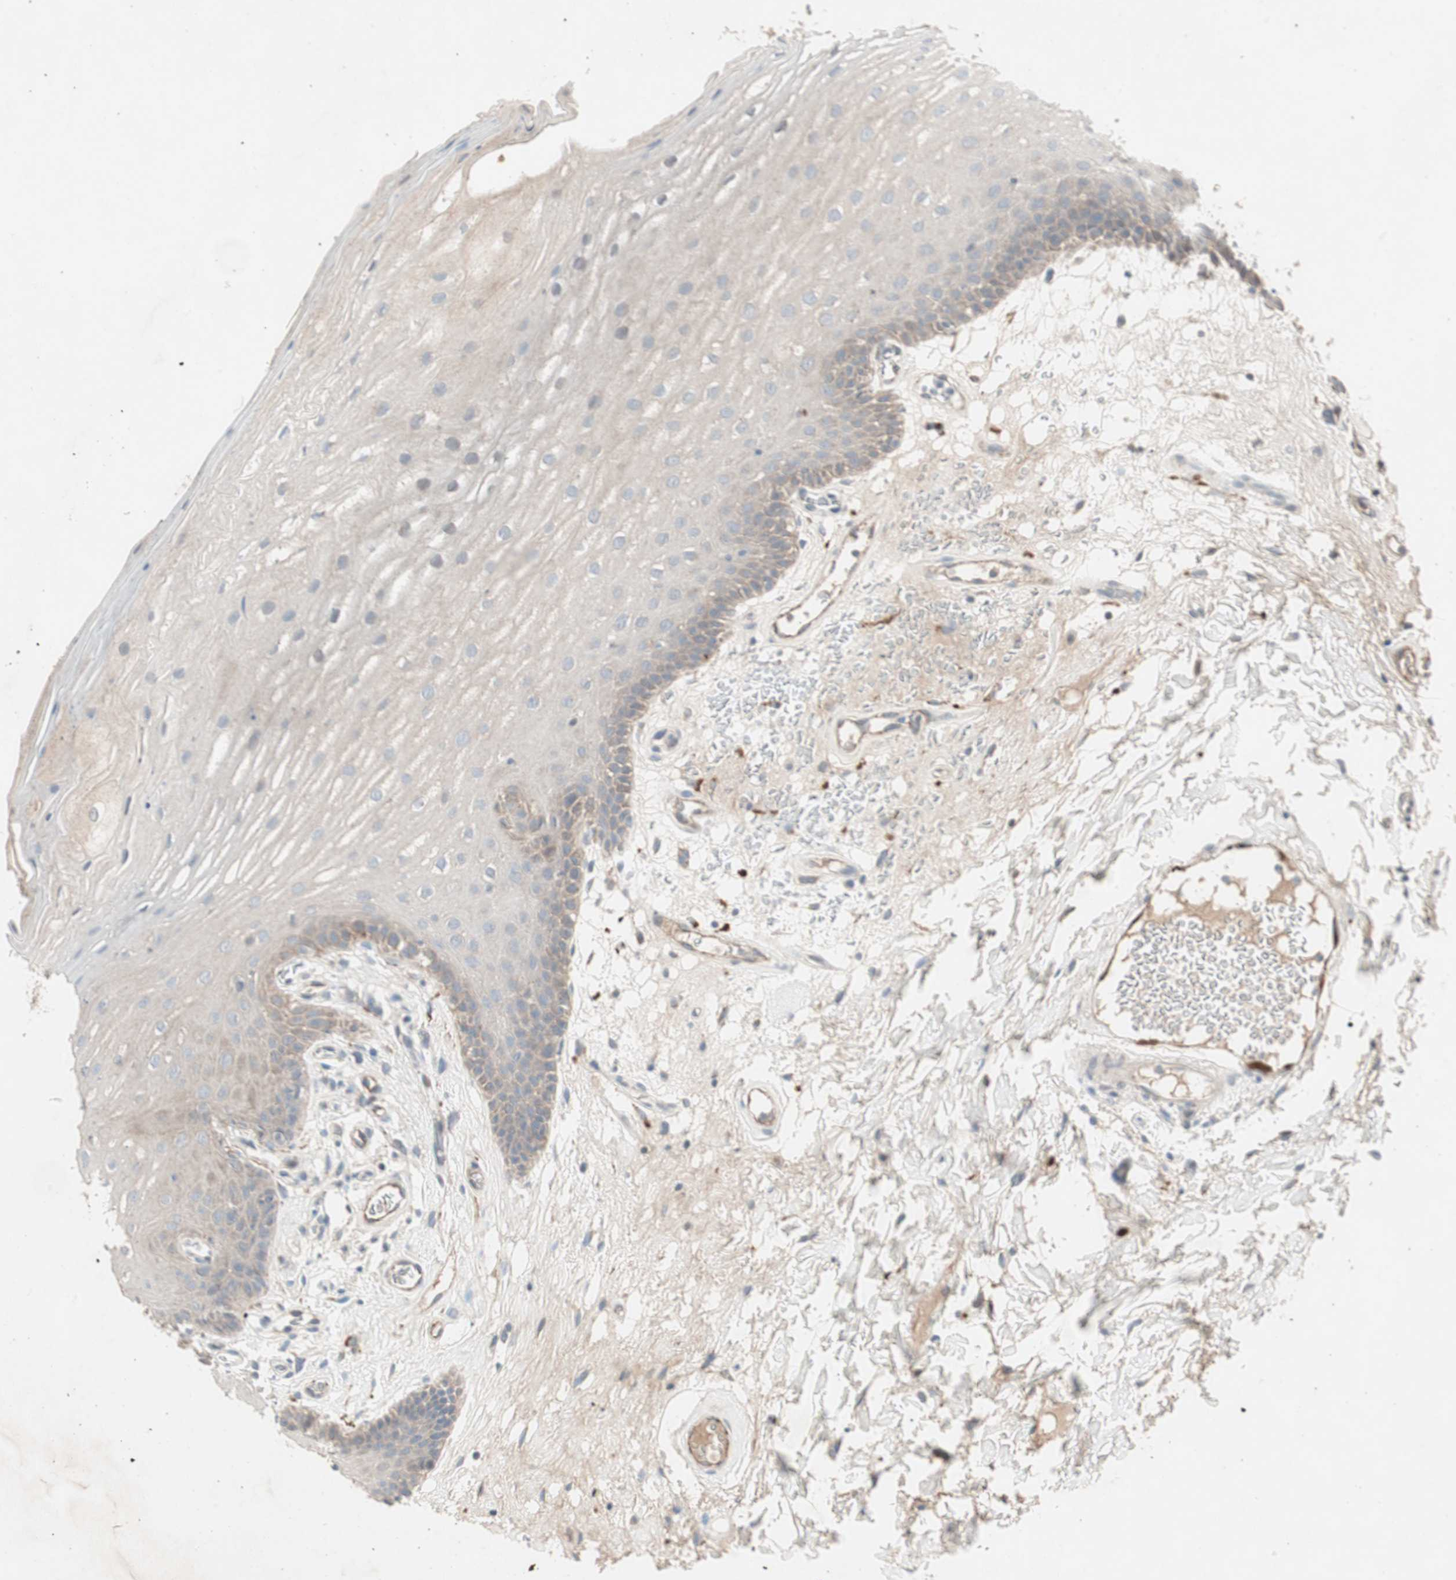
{"staining": {"intensity": "weak", "quantity": "25%-75%", "location": "cytoplasmic/membranous"}, "tissue": "oral mucosa", "cell_type": "Squamous epithelial cells", "image_type": "normal", "snomed": [{"axis": "morphology", "description": "Normal tissue, NOS"}, {"axis": "morphology", "description": "Squamous cell carcinoma, NOS"}, {"axis": "topography", "description": "Skeletal muscle"}, {"axis": "topography", "description": "Oral tissue"}], "caption": "Approximately 25%-75% of squamous epithelial cells in benign oral mucosa exhibit weak cytoplasmic/membranous protein positivity as visualized by brown immunohistochemical staining.", "gene": "FGFR4", "patient": {"sex": "male", "age": 71}}